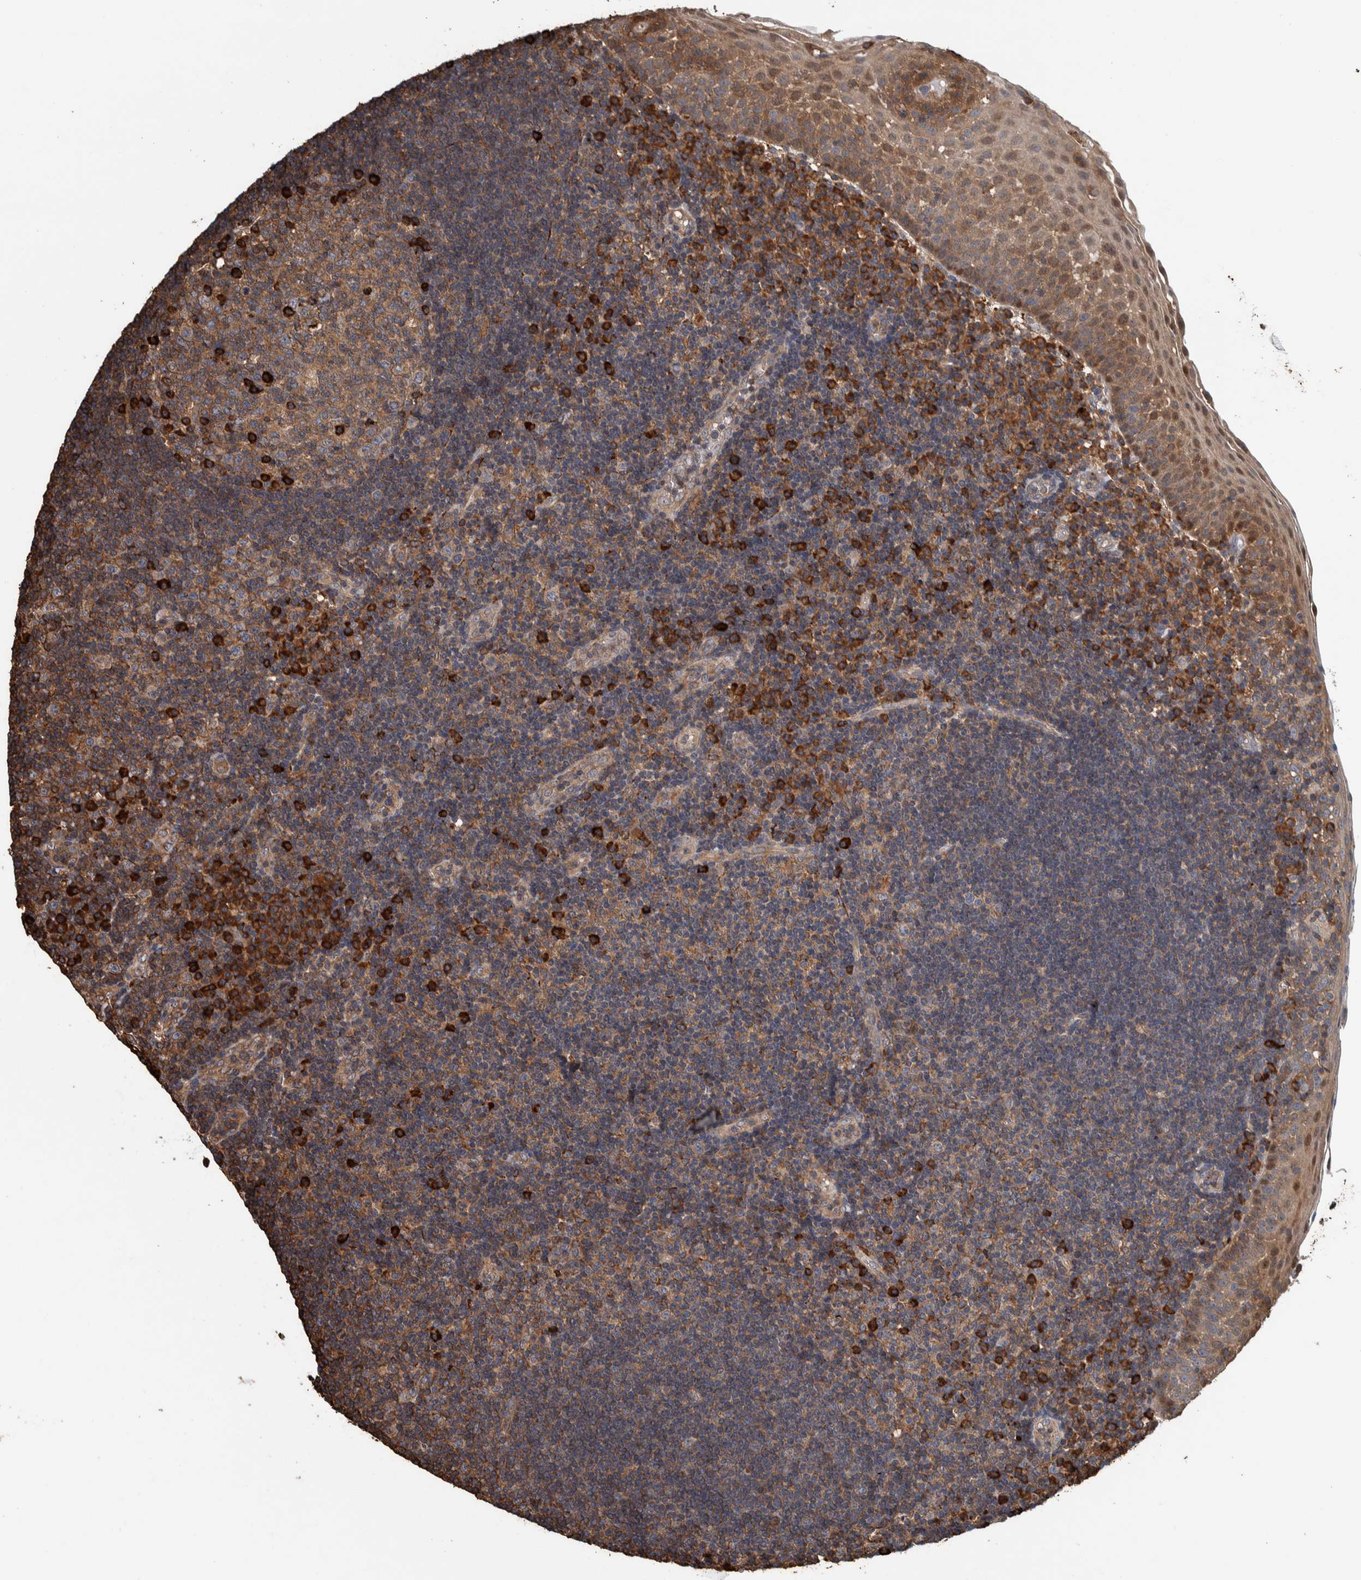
{"staining": {"intensity": "moderate", "quantity": ">75%", "location": "cytoplasmic/membranous"}, "tissue": "tonsil", "cell_type": "Germinal center cells", "image_type": "normal", "snomed": [{"axis": "morphology", "description": "Normal tissue, NOS"}, {"axis": "topography", "description": "Tonsil"}], "caption": "The micrograph demonstrates a brown stain indicating the presence of a protein in the cytoplasmic/membranous of germinal center cells in tonsil. (brown staining indicates protein expression, while blue staining denotes nuclei).", "gene": "PLA2G3", "patient": {"sex": "female", "age": 40}}